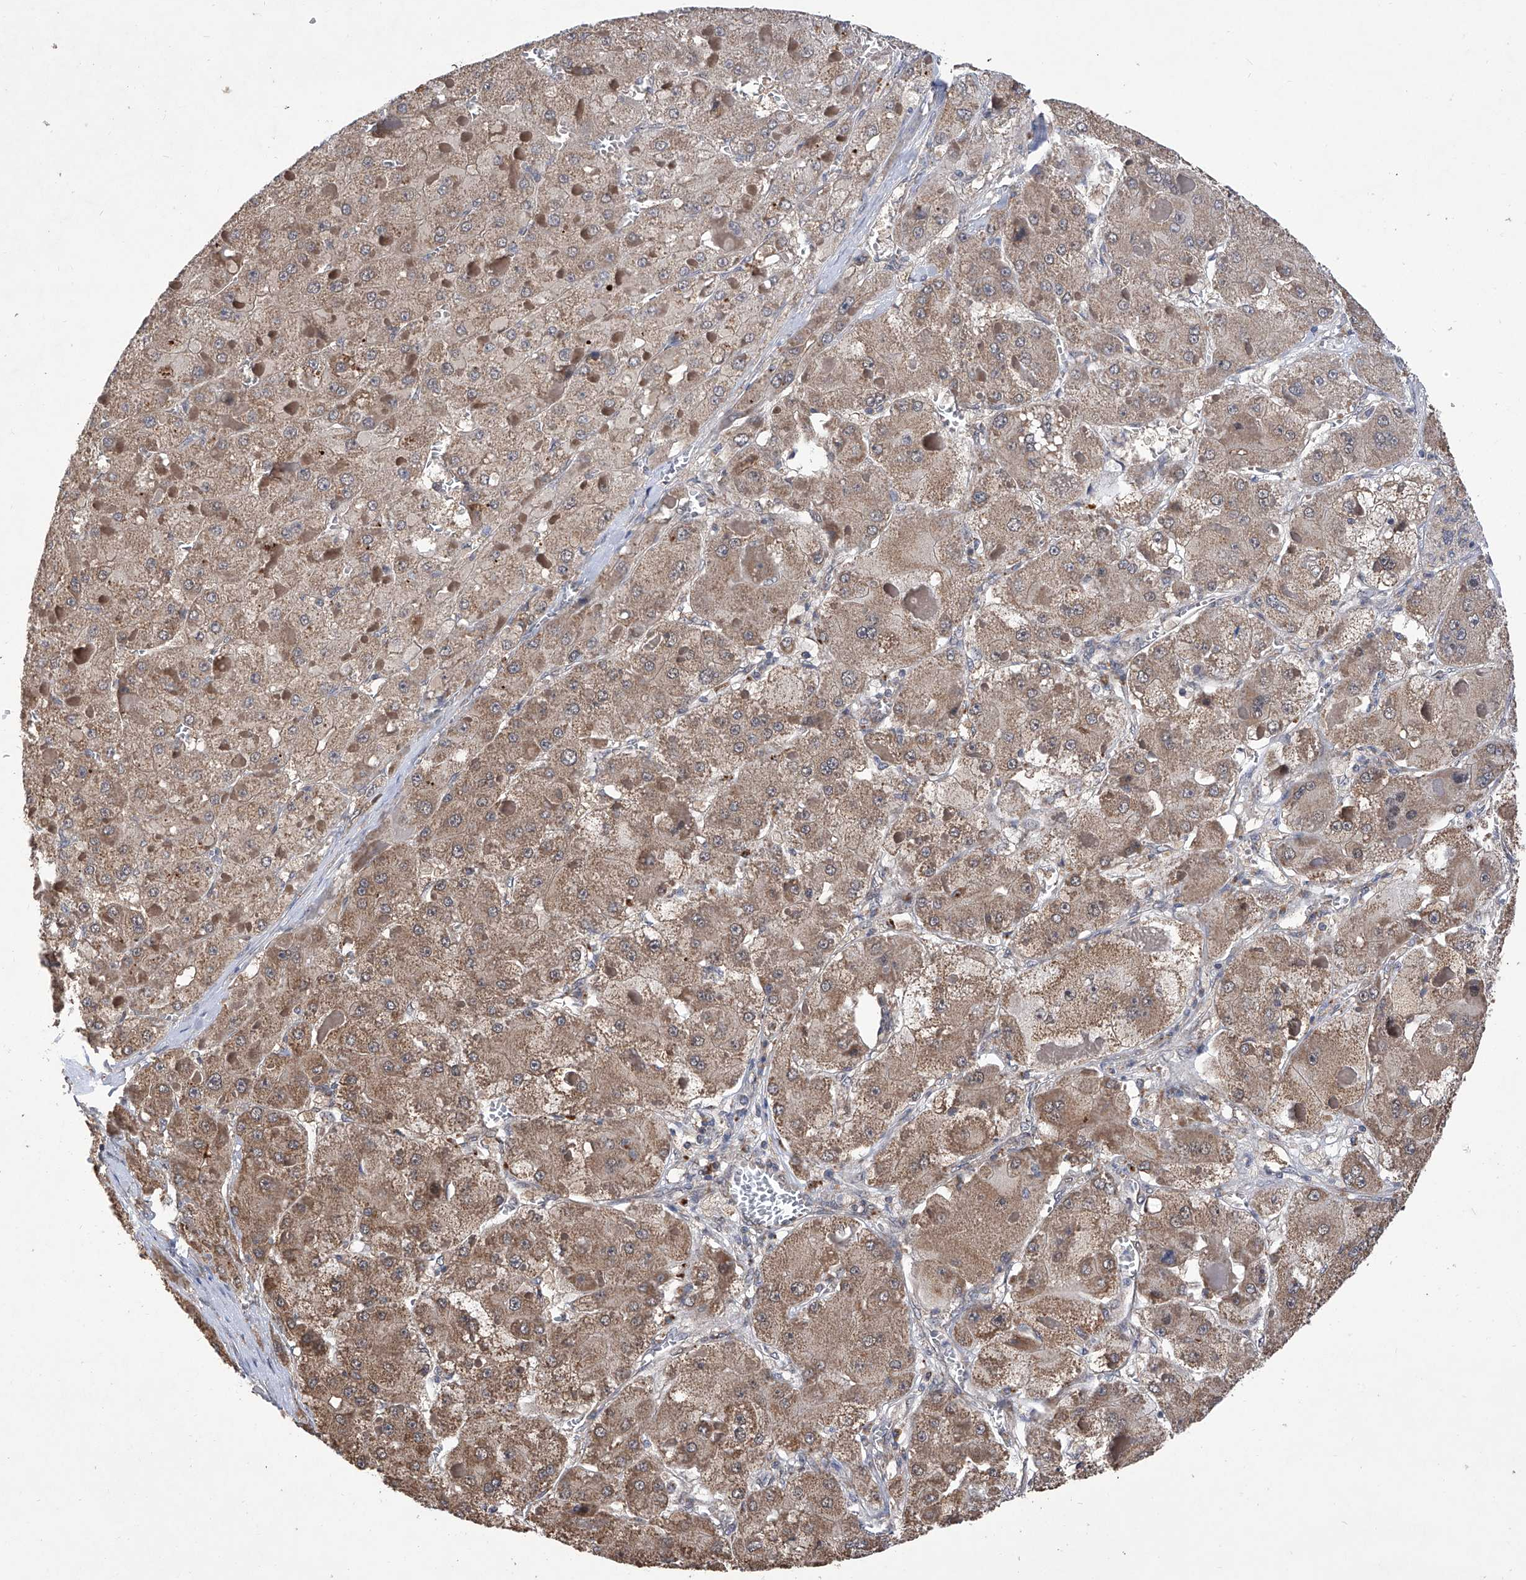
{"staining": {"intensity": "weak", "quantity": ">75%", "location": "cytoplasmic/membranous"}, "tissue": "liver cancer", "cell_type": "Tumor cells", "image_type": "cancer", "snomed": [{"axis": "morphology", "description": "Carcinoma, Hepatocellular, NOS"}, {"axis": "topography", "description": "Liver"}], "caption": "Brown immunohistochemical staining in human liver cancer displays weak cytoplasmic/membranous staining in approximately >75% of tumor cells.", "gene": "USP45", "patient": {"sex": "female", "age": 73}}